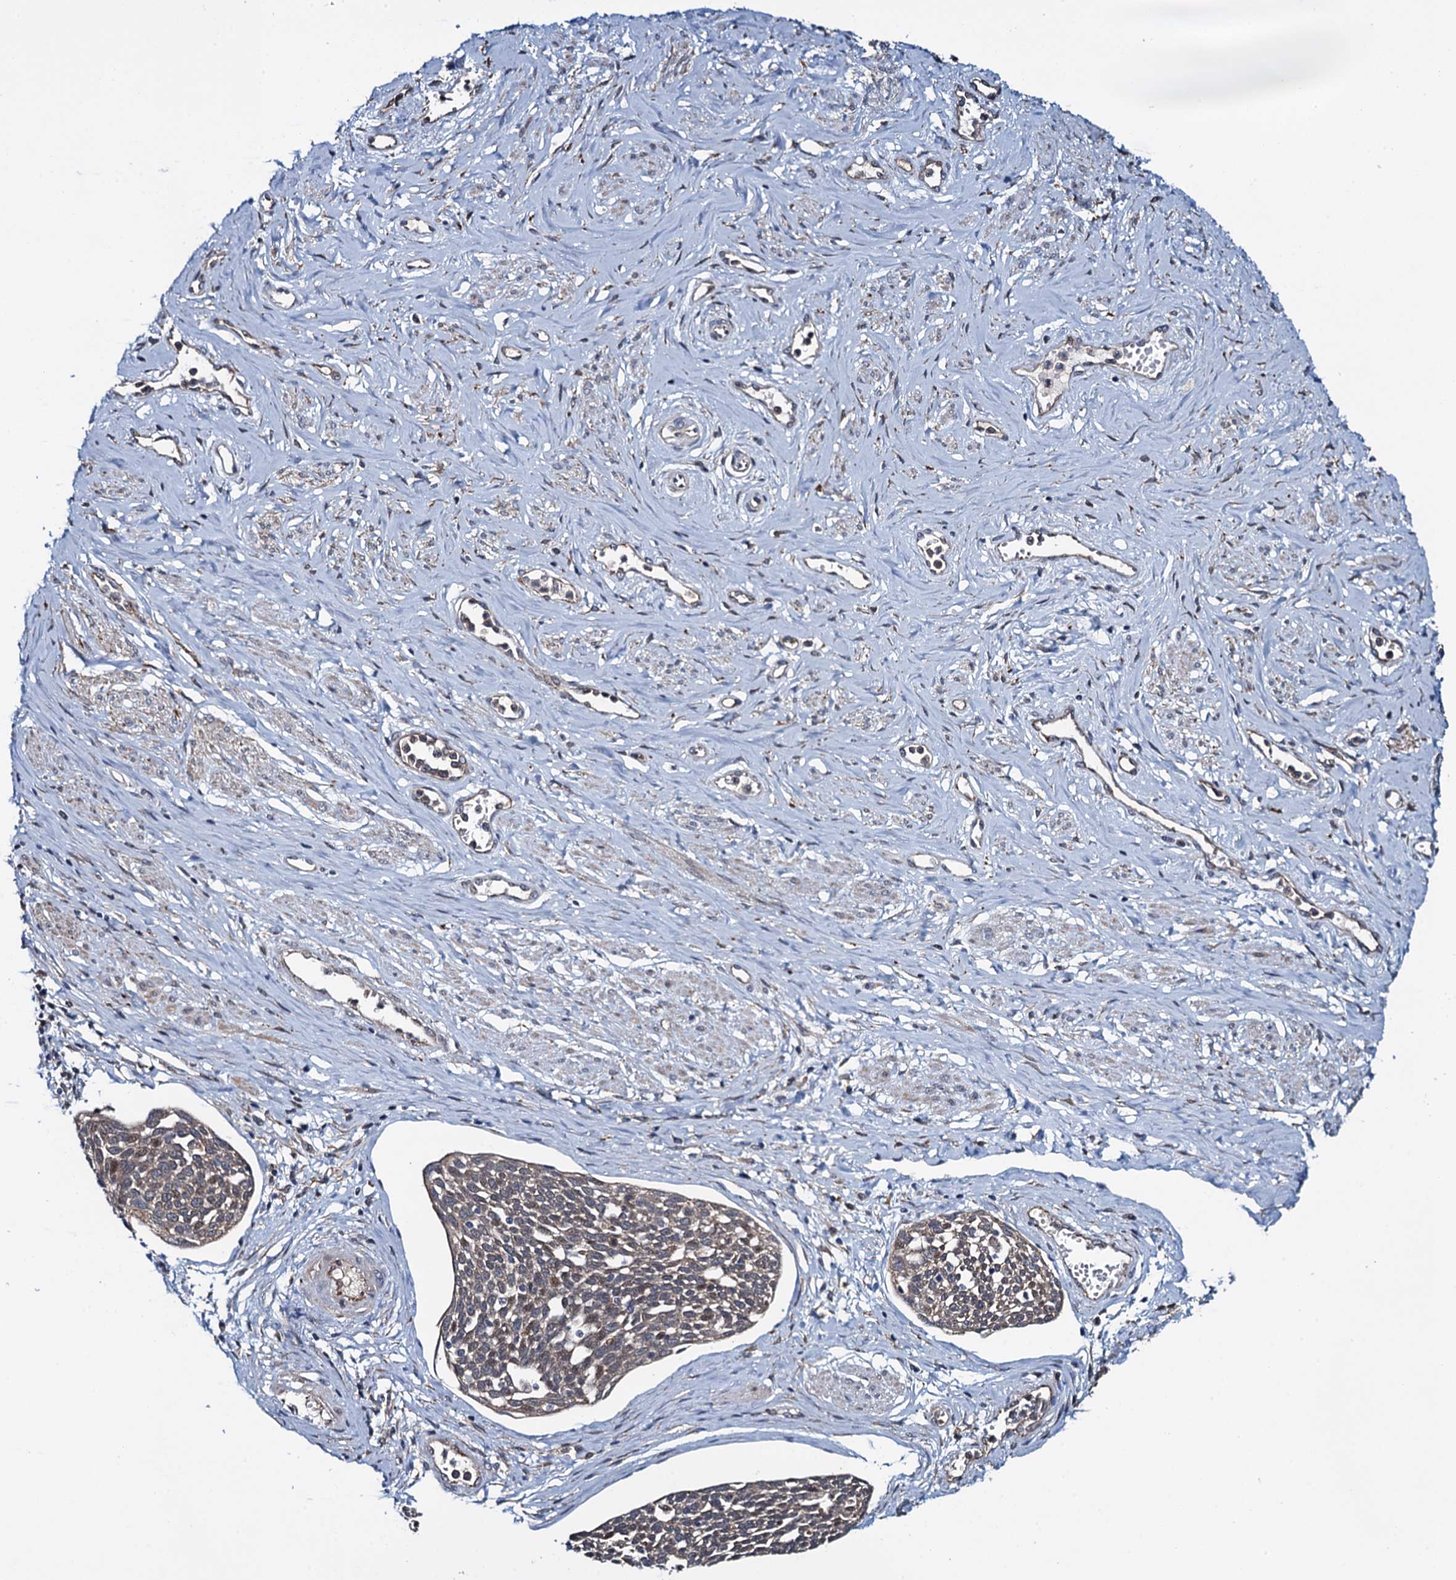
{"staining": {"intensity": "weak", "quantity": "25%-75%", "location": "cytoplasmic/membranous"}, "tissue": "cervical cancer", "cell_type": "Tumor cells", "image_type": "cancer", "snomed": [{"axis": "morphology", "description": "Squamous cell carcinoma, NOS"}, {"axis": "topography", "description": "Cervix"}], "caption": "Cervical squamous cell carcinoma tissue shows weak cytoplasmic/membranous expression in approximately 25%-75% of tumor cells, visualized by immunohistochemistry. (Stains: DAB in brown, nuclei in blue, Microscopy: brightfield microscopy at high magnification).", "gene": "EVX2", "patient": {"sex": "female", "age": 34}}